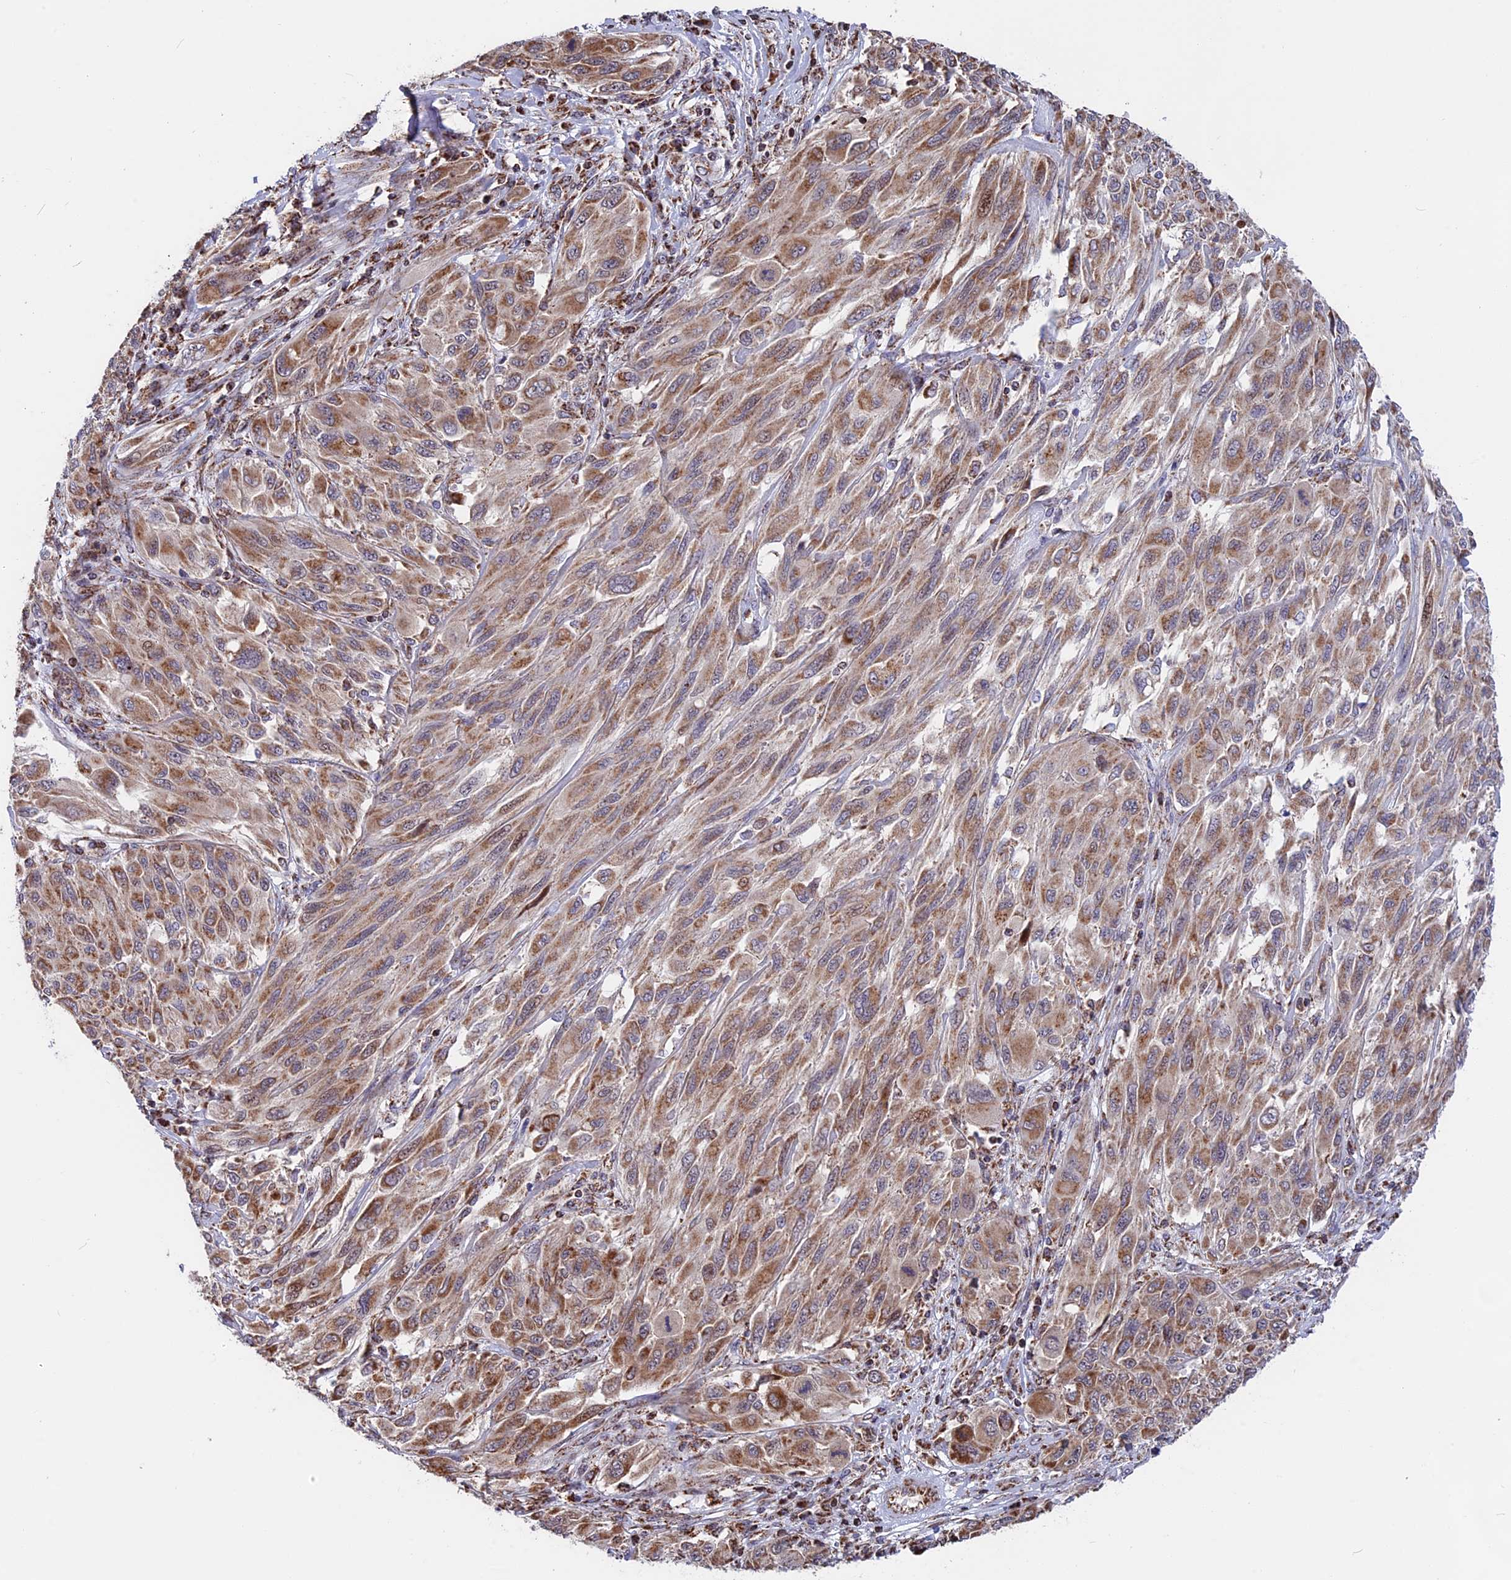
{"staining": {"intensity": "moderate", "quantity": ">75%", "location": "cytoplasmic/membranous"}, "tissue": "melanoma", "cell_type": "Tumor cells", "image_type": "cancer", "snomed": [{"axis": "morphology", "description": "Malignant melanoma, NOS"}, {"axis": "topography", "description": "Skin"}], "caption": "Brown immunohistochemical staining in melanoma reveals moderate cytoplasmic/membranous staining in about >75% of tumor cells. Using DAB (brown) and hematoxylin (blue) stains, captured at high magnification using brightfield microscopy.", "gene": "FAM174C", "patient": {"sex": "female", "age": 91}}